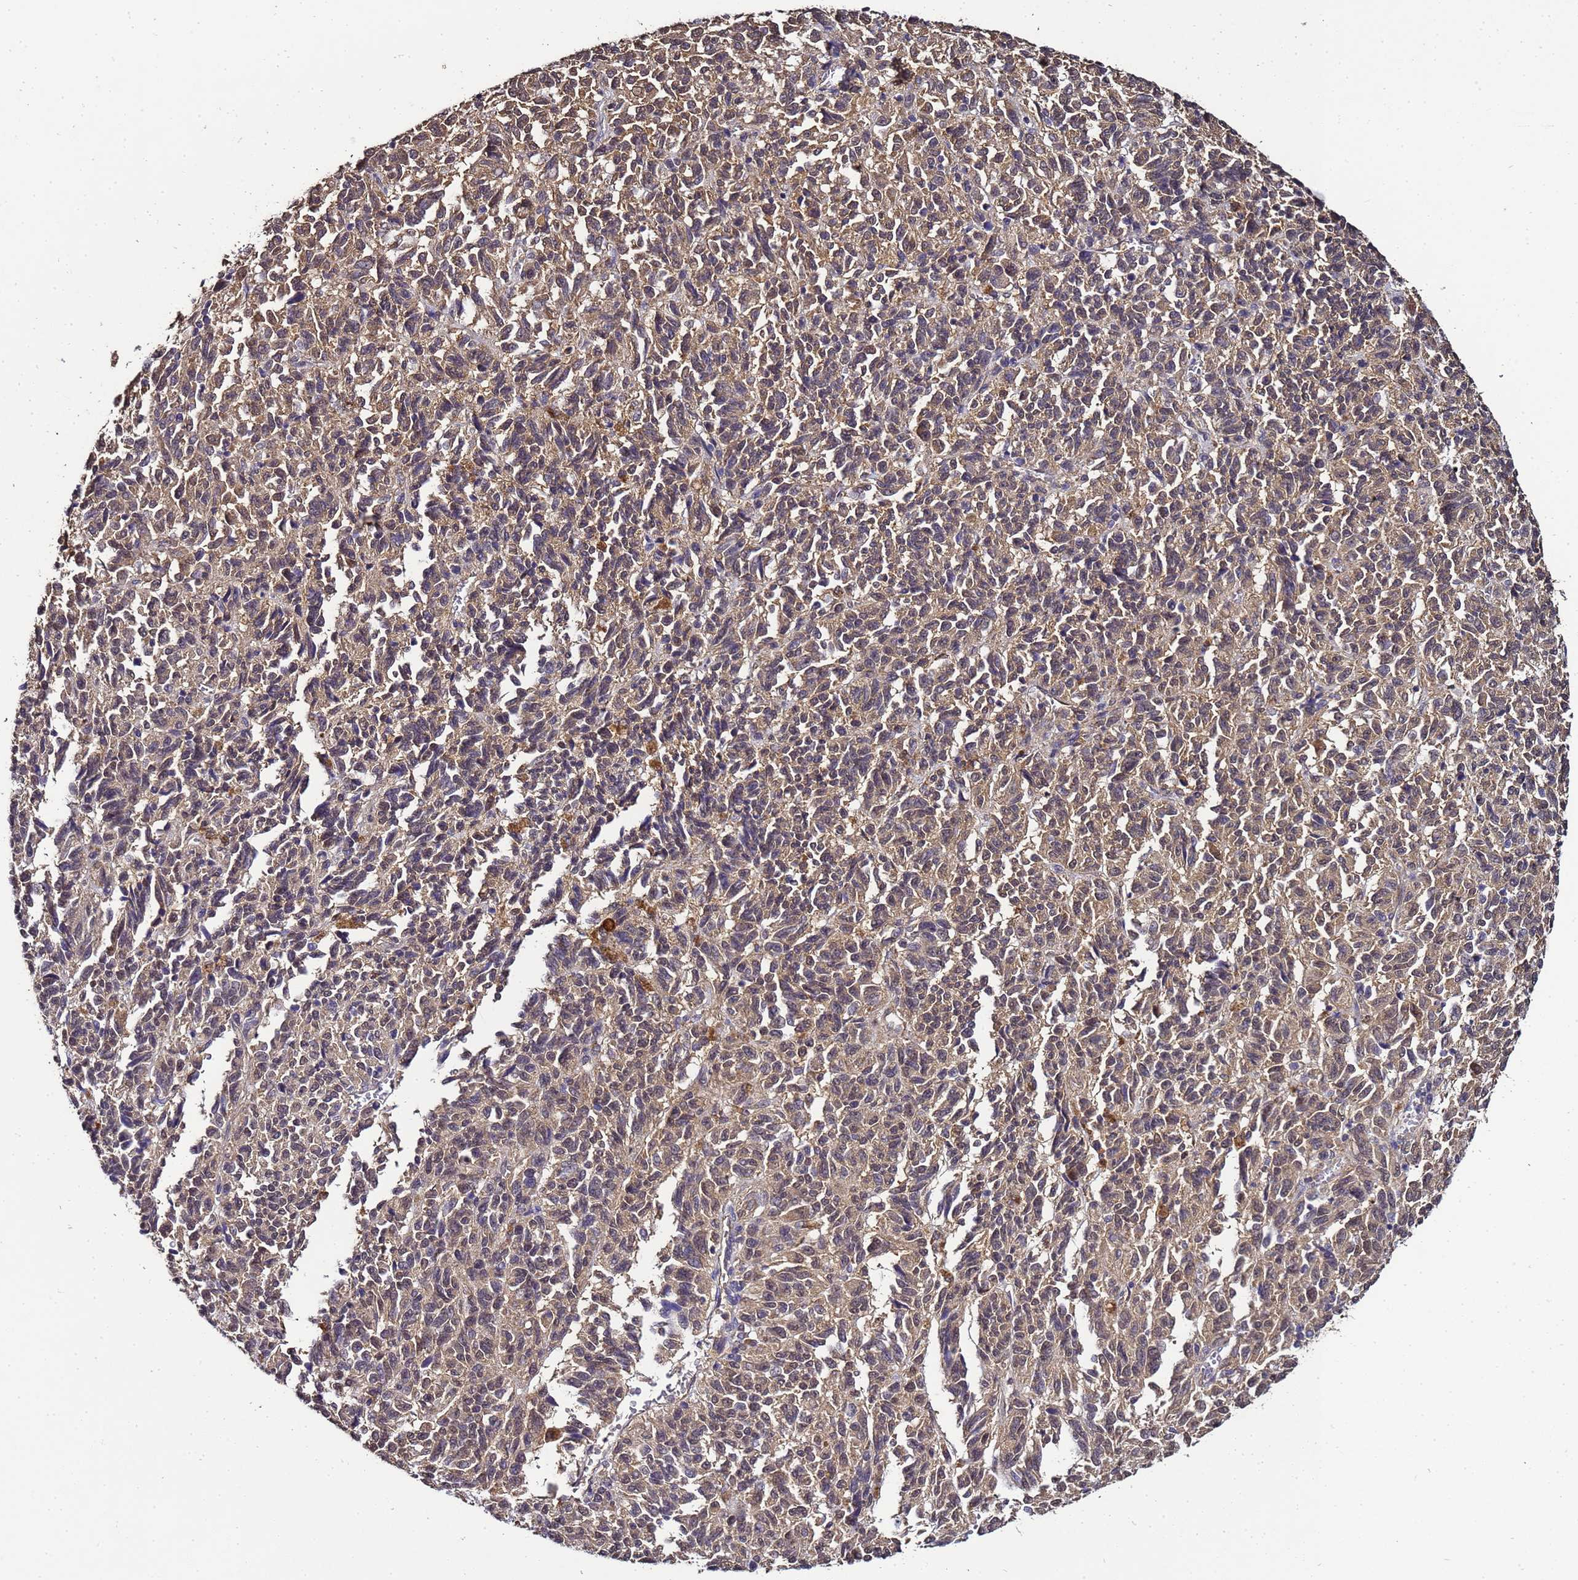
{"staining": {"intensity": "weak", "quantity": "25%-75%", "location": "cytoplasmic/membranous"}, "tissue": "melanoma", "cell_type": "Tumor cells", "image_type": "cancer", "snomed": [{"axis": "morphology", "description": "Malignant melanoma, Metastatic site"}, {"axis": "topography", "description": "Lung"}], "caption": "This is an image of IHC staining of melanoma, which shows weak positivity in the cytoplasmic/membranous of tumor cells.", "gene": "ENOPH1", "patient": {"sex": "male", "age": 64}}